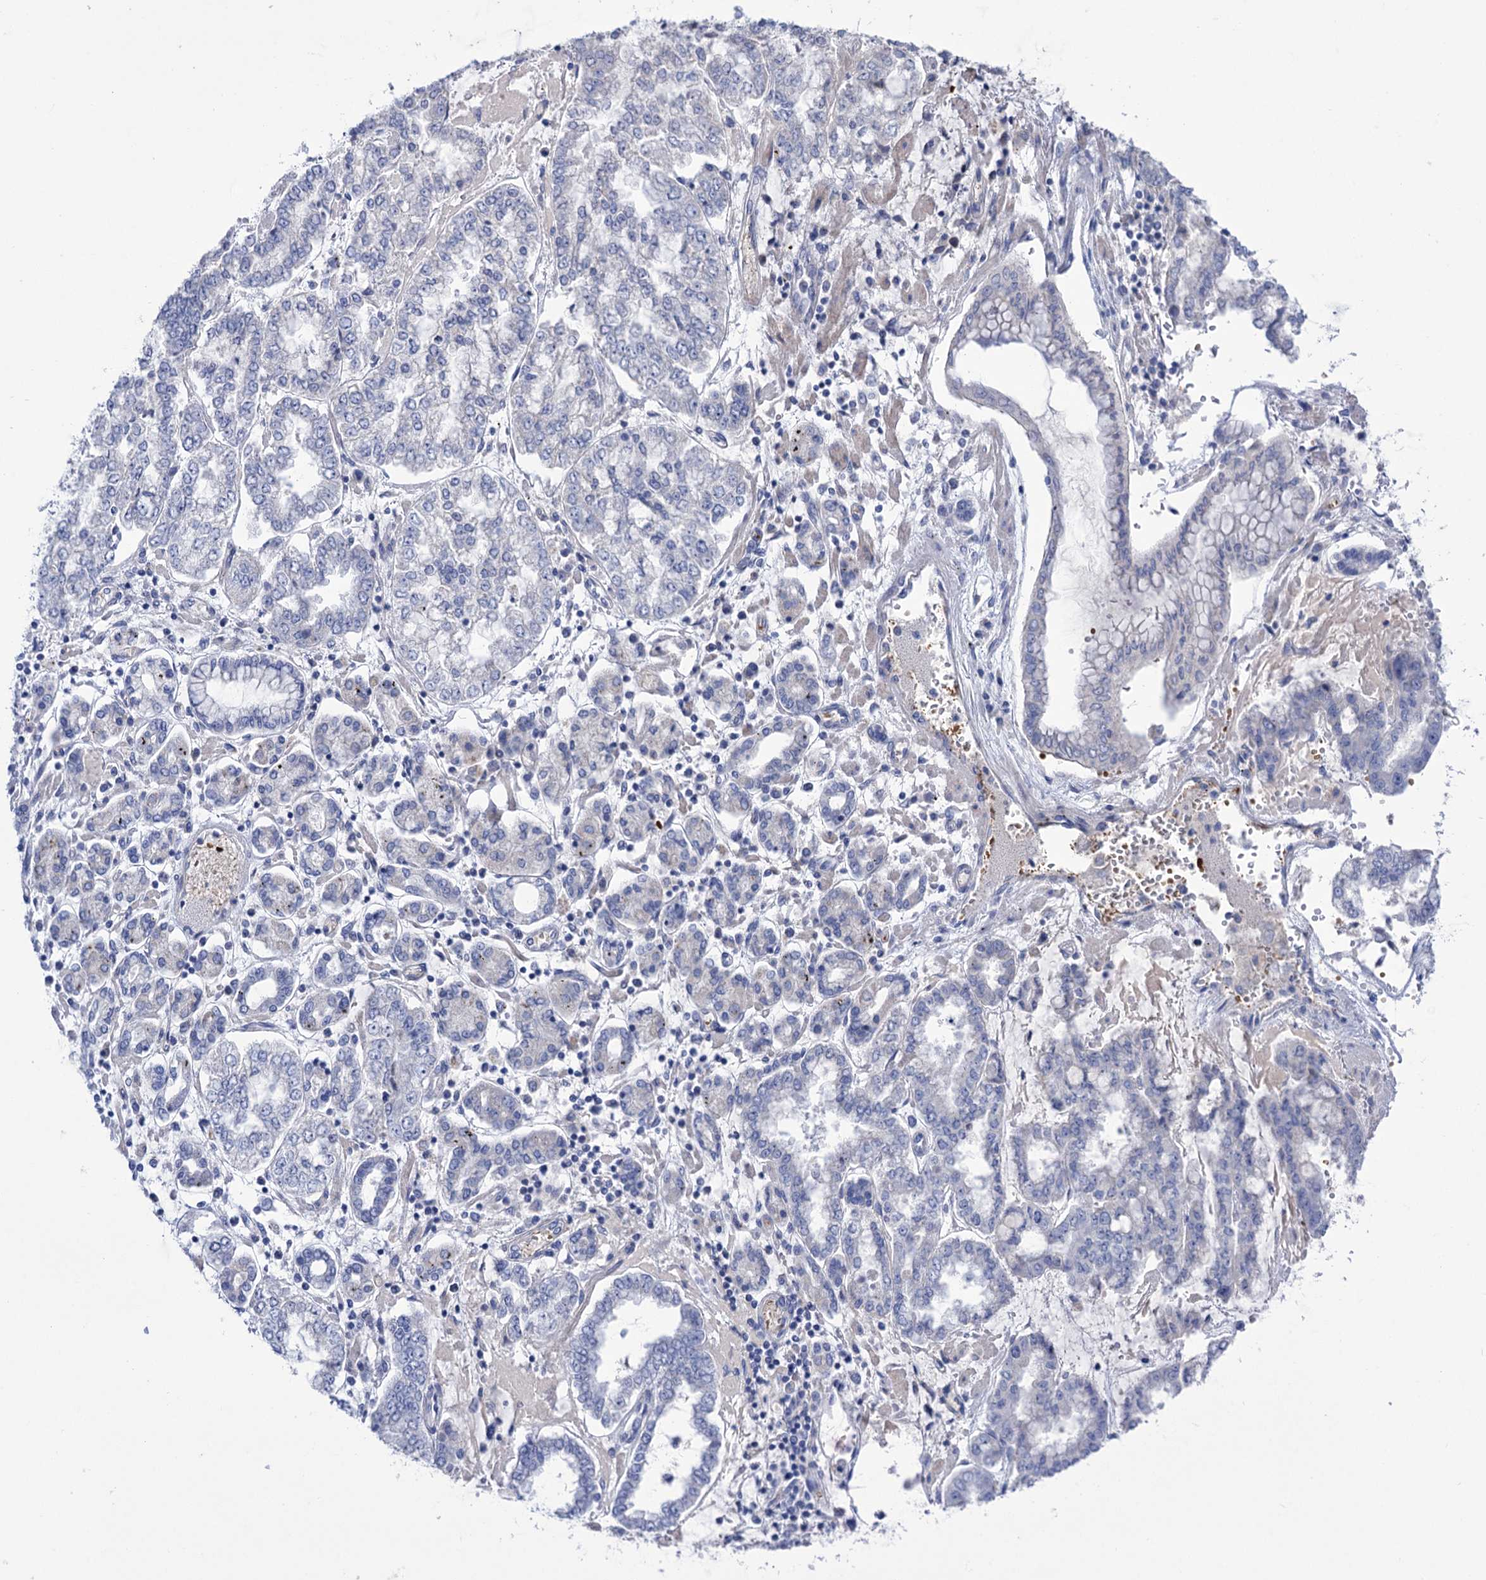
{"staining": {"intensity": "negative", "quantity": "none", "location": "none"}, "tissue": "stomach cancer", "cell_type": "Tumor cells", "image_type": "cancer", "snomed": [{"axis": "morphology", "description": "Adenocarcinoma, NOS"}, {"axis": "topography", "description": "Stomach"}], "caption": "This histopathology image is of stomach cancer stained with immunohistochemistry (IHC) to label a protein in brown with the nuclei are counter-stained blue. There is no positivity in tumor cells.", "gene": "YARS2", "patient": {"sex": "male", "age": 76}}